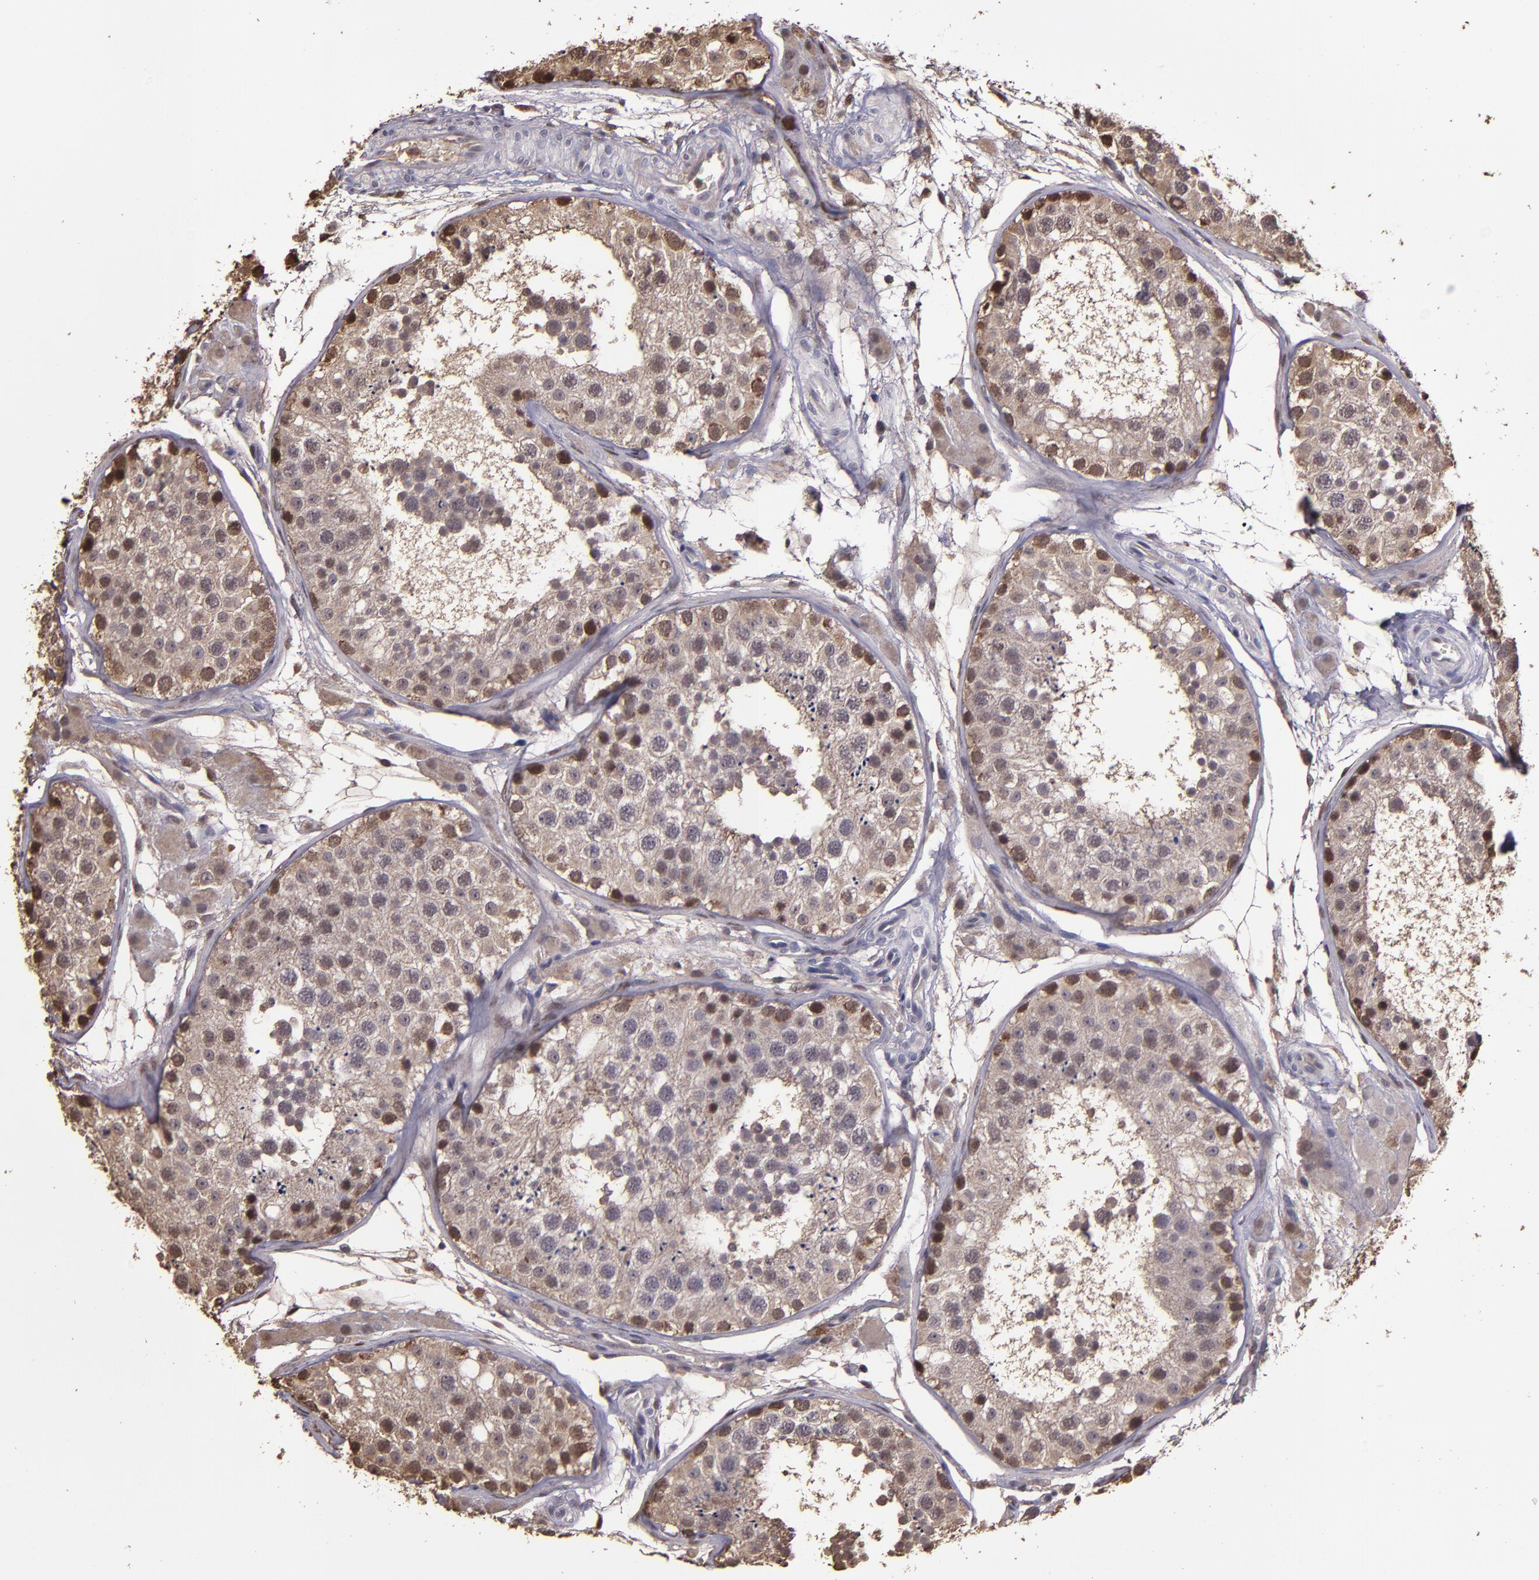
{"staining": {"intensity": "moderate", "quantity": "25%-75%", "location": "cytoplasmic/membranous,nuclear"}, "tissue": "testis", "cell_type": "Cells in seminiferous ducts", "image_type": "normal", "snomed": [{"axis": "morphology", "description": "Normal tissue, NOS"}, {"axis": "topography", "description": "Testis"}], "caption": "Protein expression analysis of benign testis reveals moderate cytoplasmic/membranous,nuclear positivity in about 25%-75% of cells in seminiferous ducts.", "gene": "SERPINF2", "patient": {"sex": "male", "age": 26}}